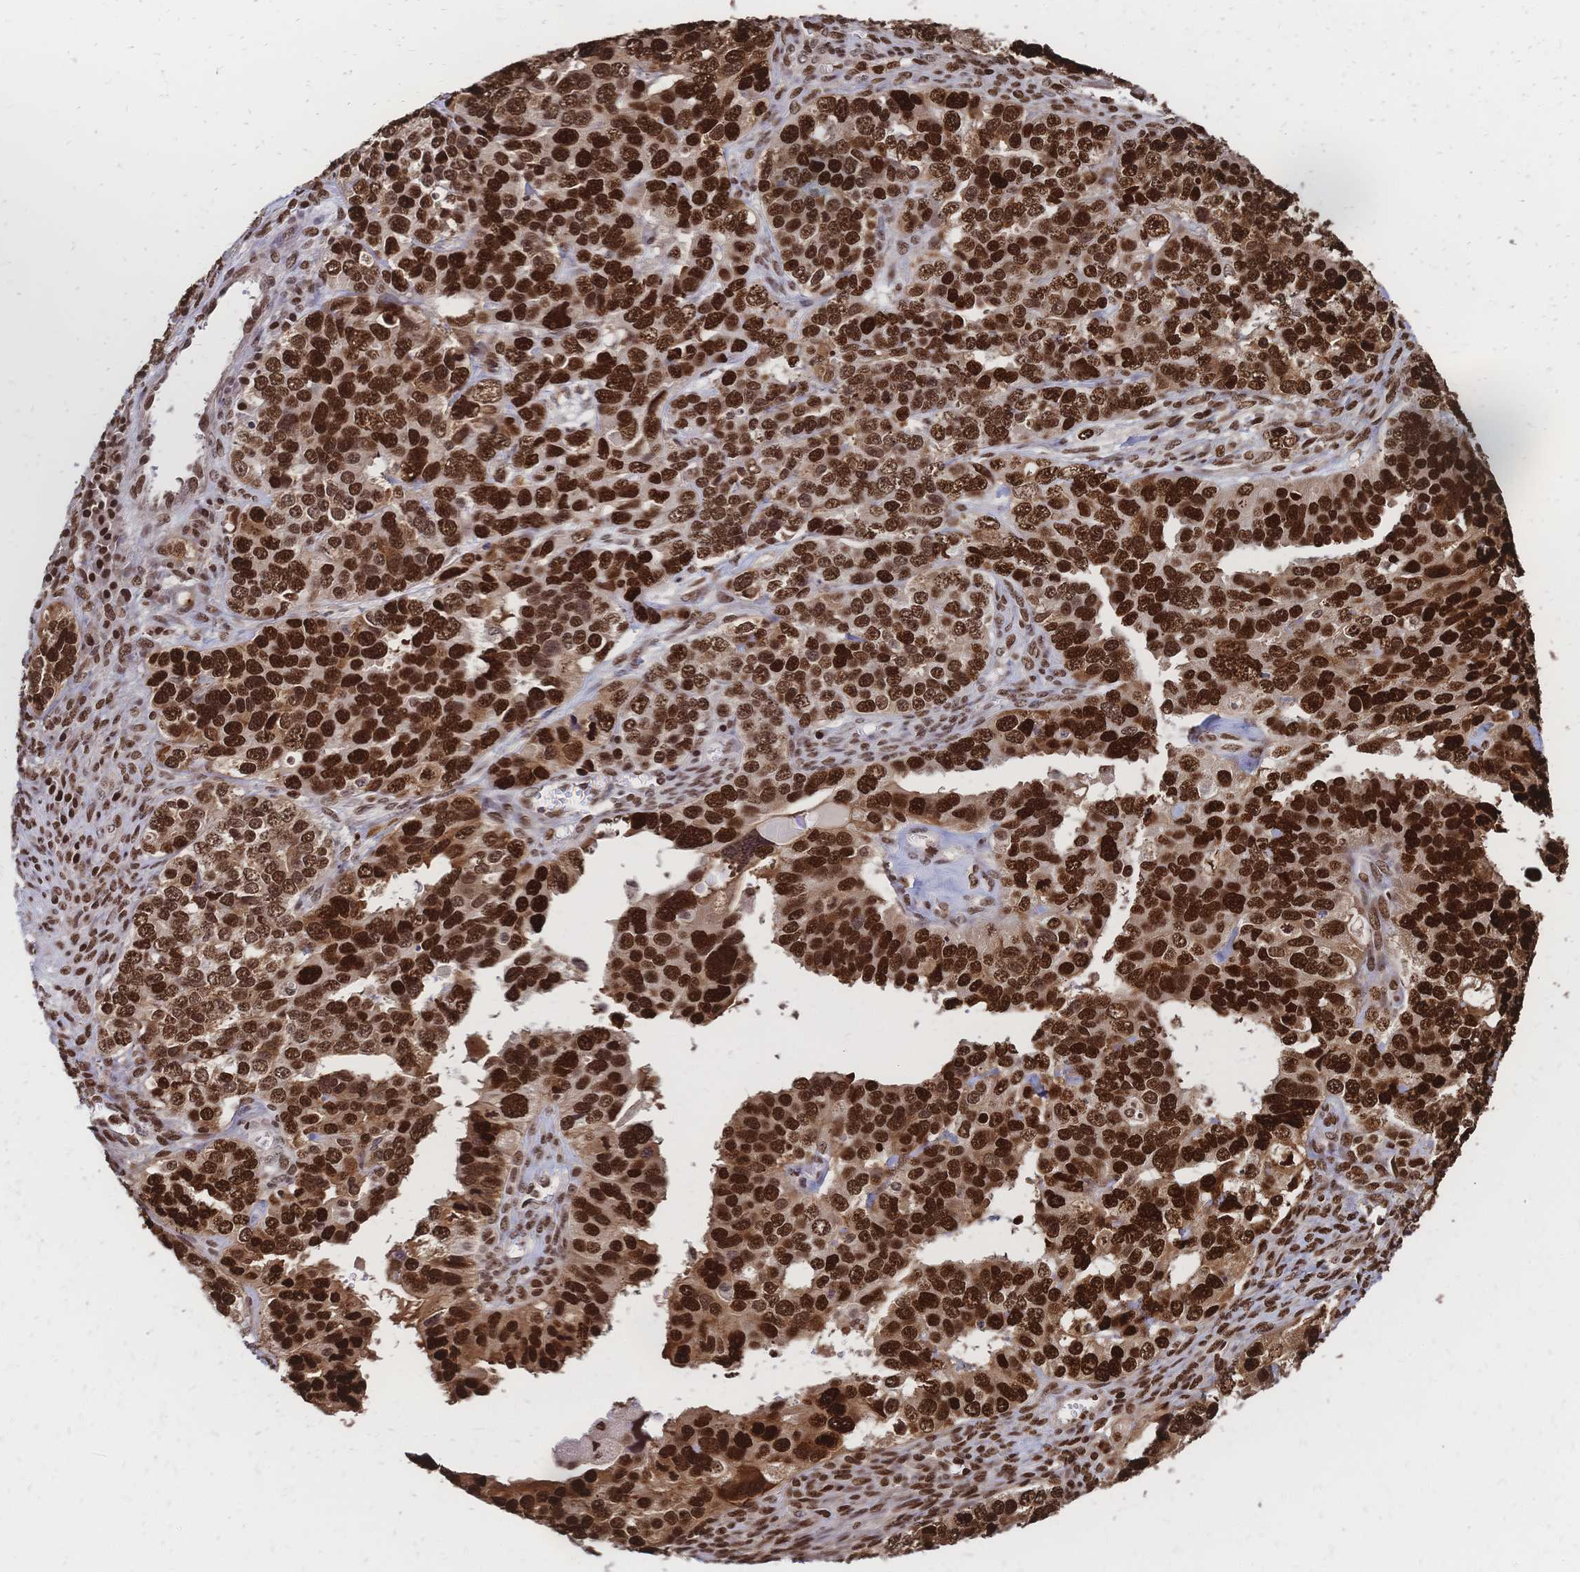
{"staining": {"intensity": "strong", "quantity": ">75%", "location": "nuclear"}, "tissue": "ovarian cancer", "cell_type": "Tumor cells", "image_type": "cancer", "snomed": [{"axis": "morphology", "description": "Cystadenocarcinoma, serous, NOS"}, {"axis": "topography", "description": "Ovary"}], "caption": "An immunohistochemistry histopathology image of neoplastic tissue is shown. Protein staining in brown highlights strong nuclear positivity in serous cystadenocarcinoma (ovarian) within tumor cells. (Brightfield microscopy of DAB IHC at high magnification).", "gene": "HDGF", "patient": {"sex": "female", "age": 76}}